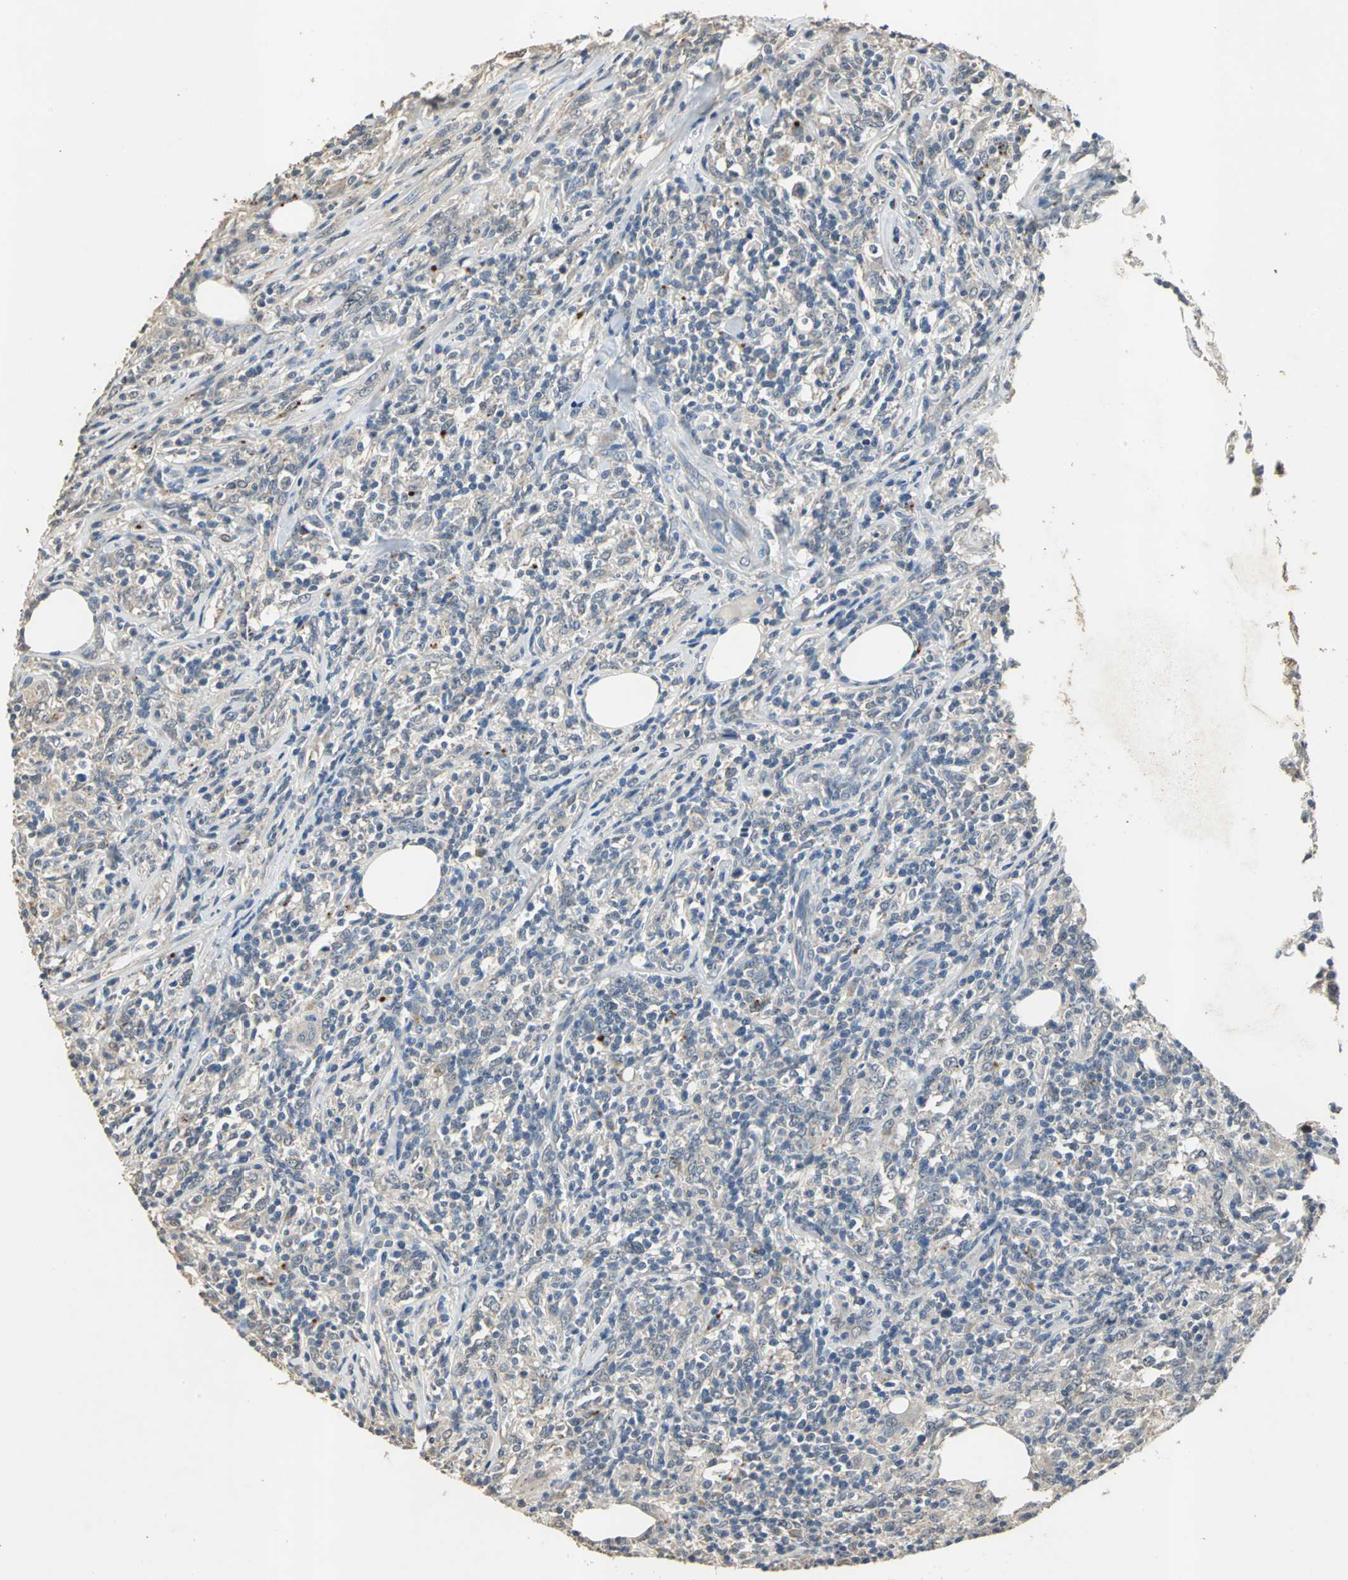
{"staining": {"intensity": "negative", "quantity": "none", "location": "none"}, "tissue": "lymphoma", "cell_type": "Tumor cells", "image_type": "cancer", "snomed": [{"axis": "morphology", "description": "Malignant lymphoma, non-Hodgkin's type, High grade"}, {"axis": "topography", "description": "Lymph node"}], "caption": "An image of human lymphoma is negative for staining in tumor cells.", "gene": "OCLN", "patient": {"sex": "female", "age": 84}}